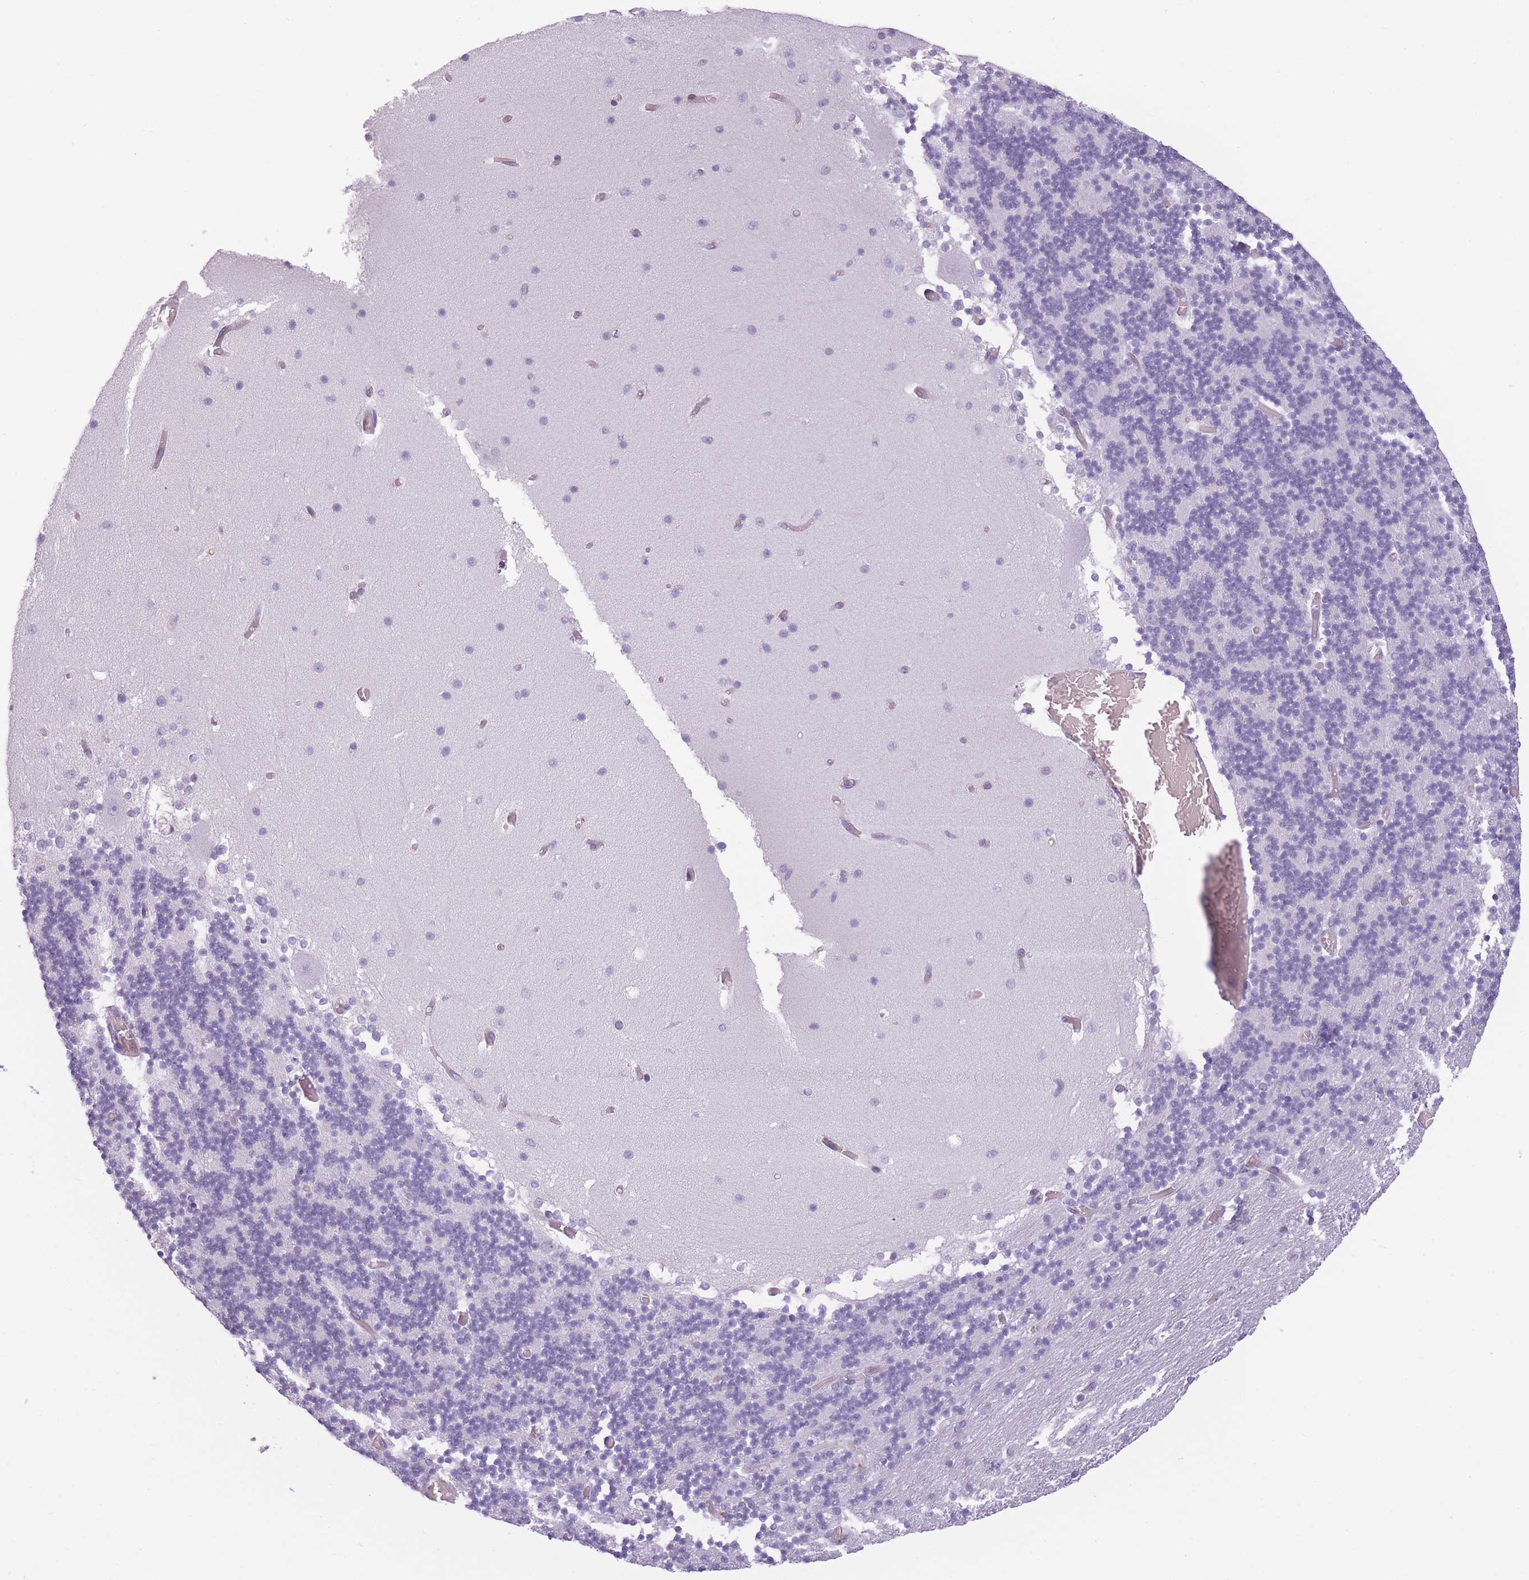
{"staining": {"intensity": "negative", "quantity": "none", "location": "none"}, "tissue": "cerebellum", "cell_type": "Cells in granular layer", "image_type": "normal", "snomed": [{"axis": "morphology", "description": "Normal tissue, NOS"}, {"axis": "topography", "description": "Cerebellum"}], "caption": "This is an IHC micrograph of benign human cerebellum. There is no positivity in cells in granular layer.", "gene": "GGT1", "patient": {"sex": "female", "age": 28}}